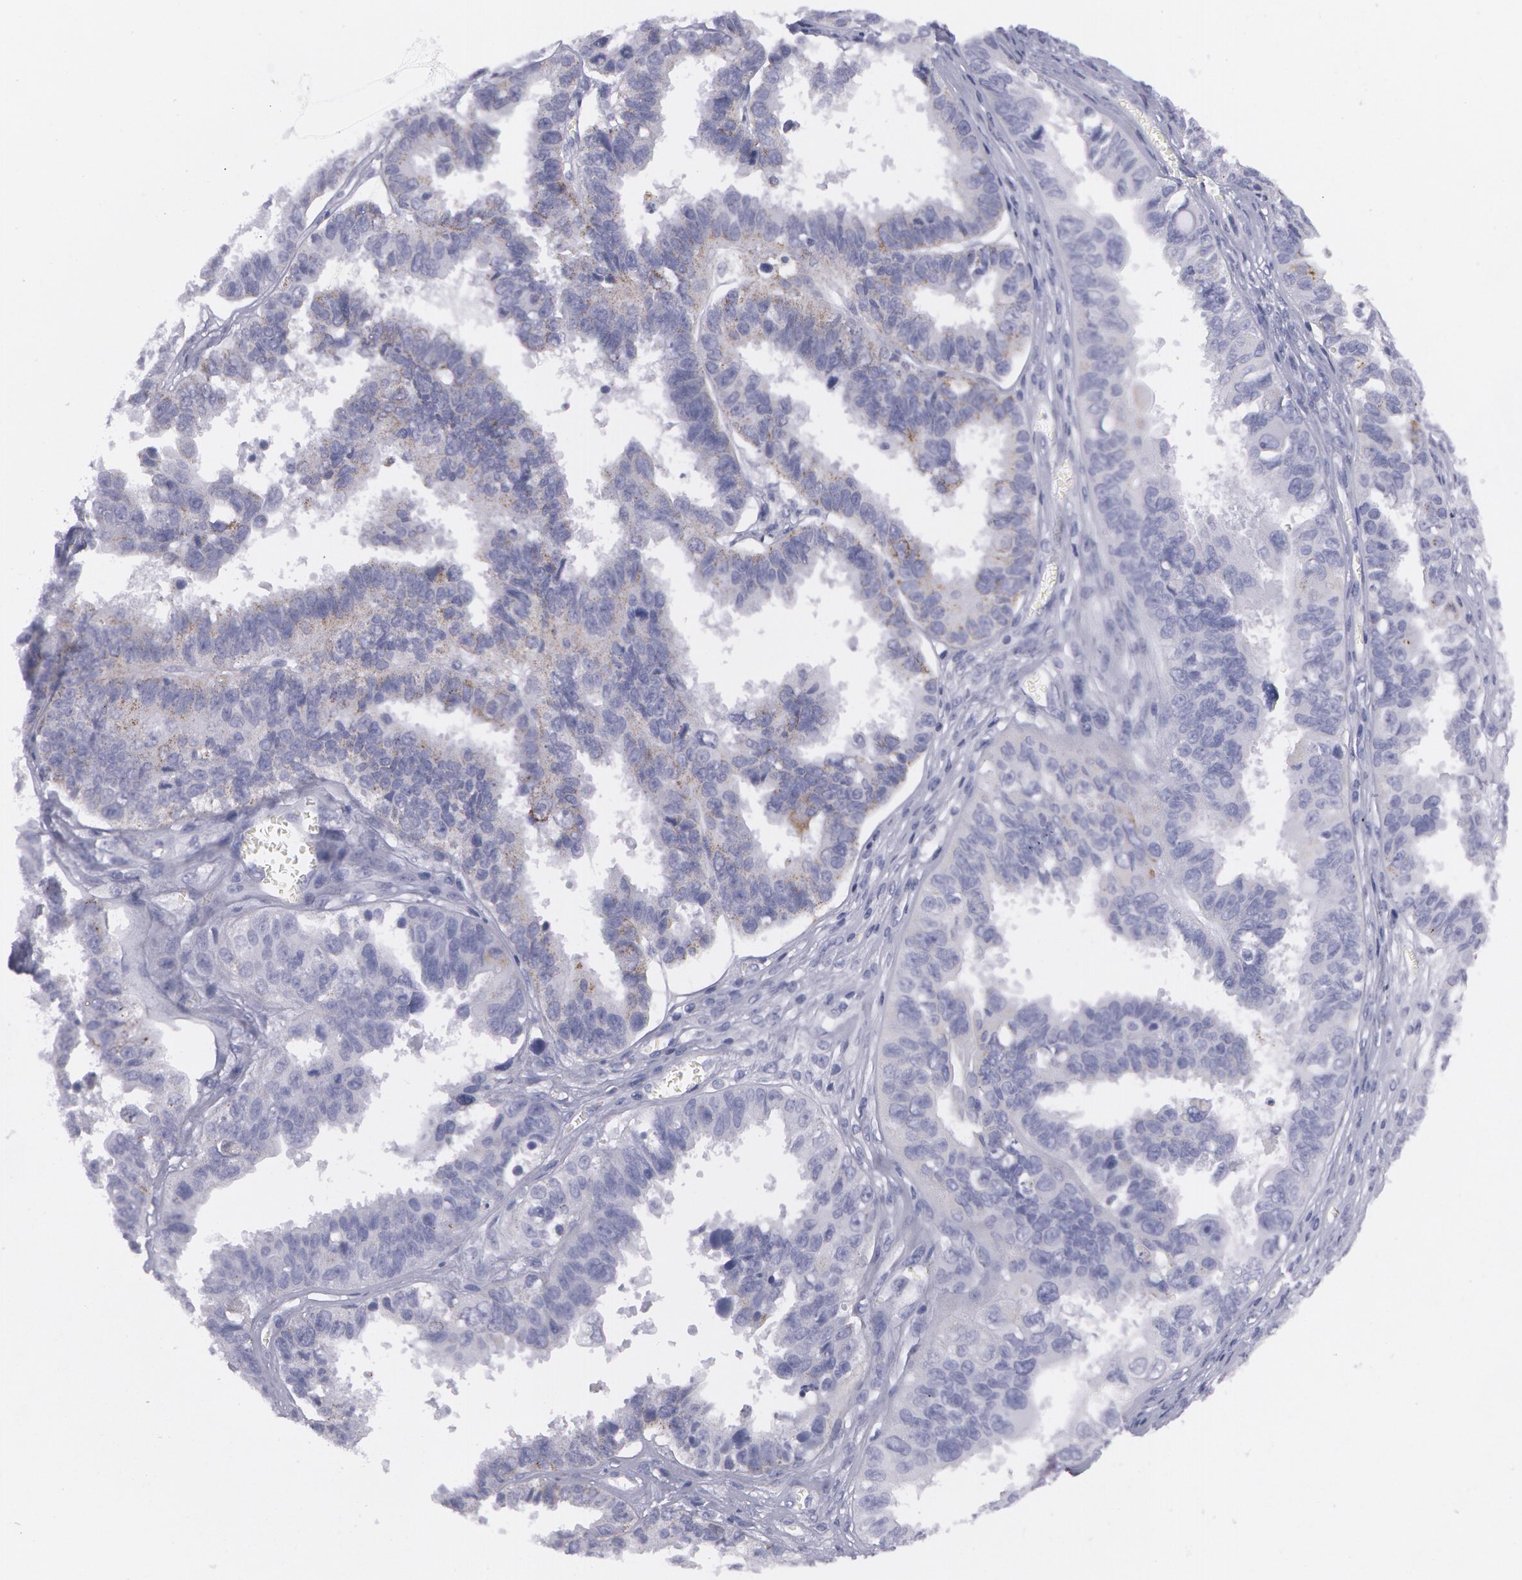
{"staining": {"intensity": "negative", "quantity": "none", "location": "none"}, "tissue": "ovarian cancer", "cell_type": "Tumor cells", "image_type": "cancer", "snomed": [{"axis": "morphology", "description": "Carcinoma, endometroid"}, {"axis": "topography", "description": "Ovary"}], "caption": "High power microscopy histopathology image of an immunohistochemistry photomicrograph of ovarian cancer, revealing no significant staining in tumor cells.", "gene": "AMACR", "patient": {"sex": "female", "age": 85}}